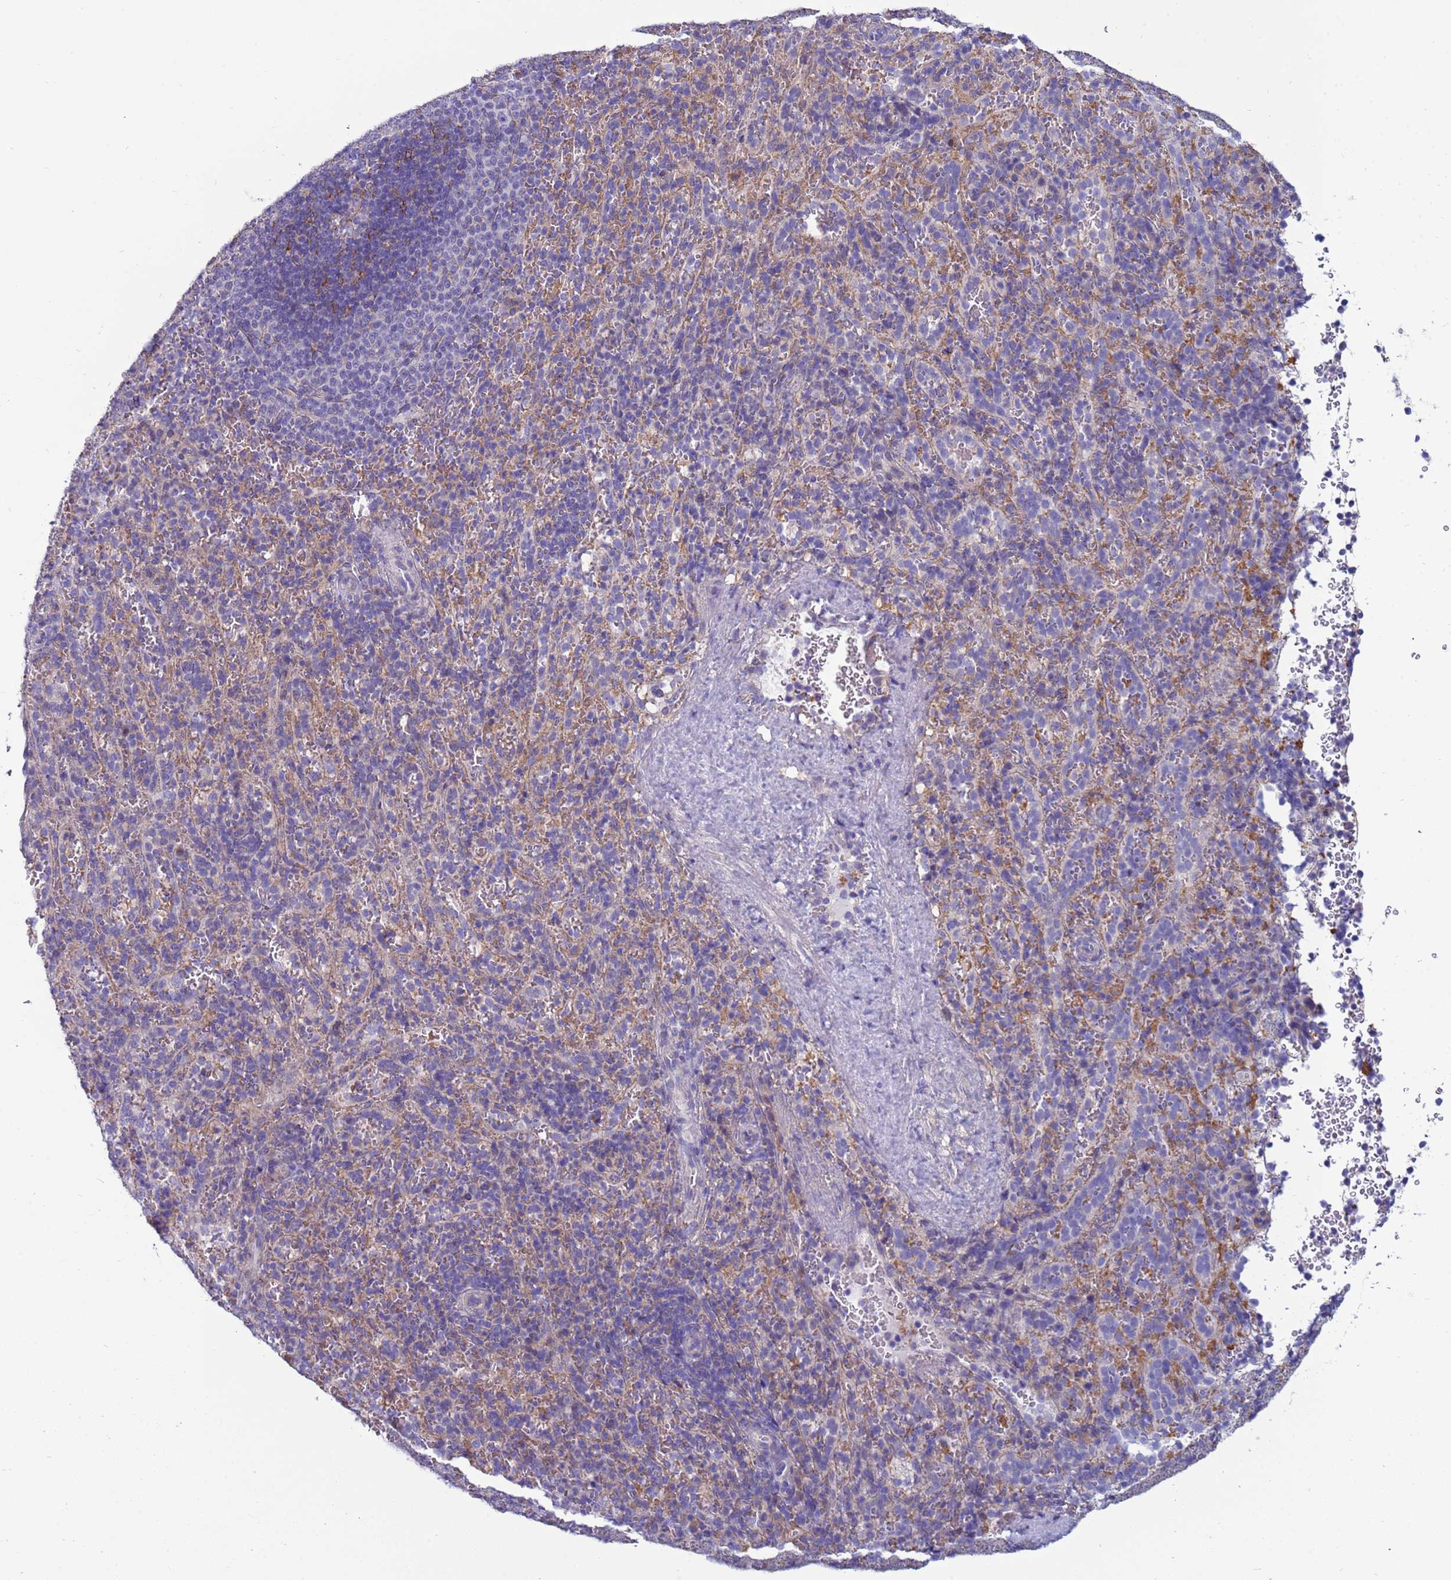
{"staining": {"intensity": "negative", "quantity": "none", "location": "none"}, "tissue": "spleen", "cell_type": "Cells in red pulp", "image_type": "normal", "snomed": [{"axis": "morphology", "description": "Normal tissue, NOS"}, {"axis": "topography", "description": "Spleen"}], "caption": "Immunohistochemistry of unremarkable spleen demonstrates no expression in cells in red pulp.", "gene": "TRPC6", "patient": {"sex": "female", "age": 21}}